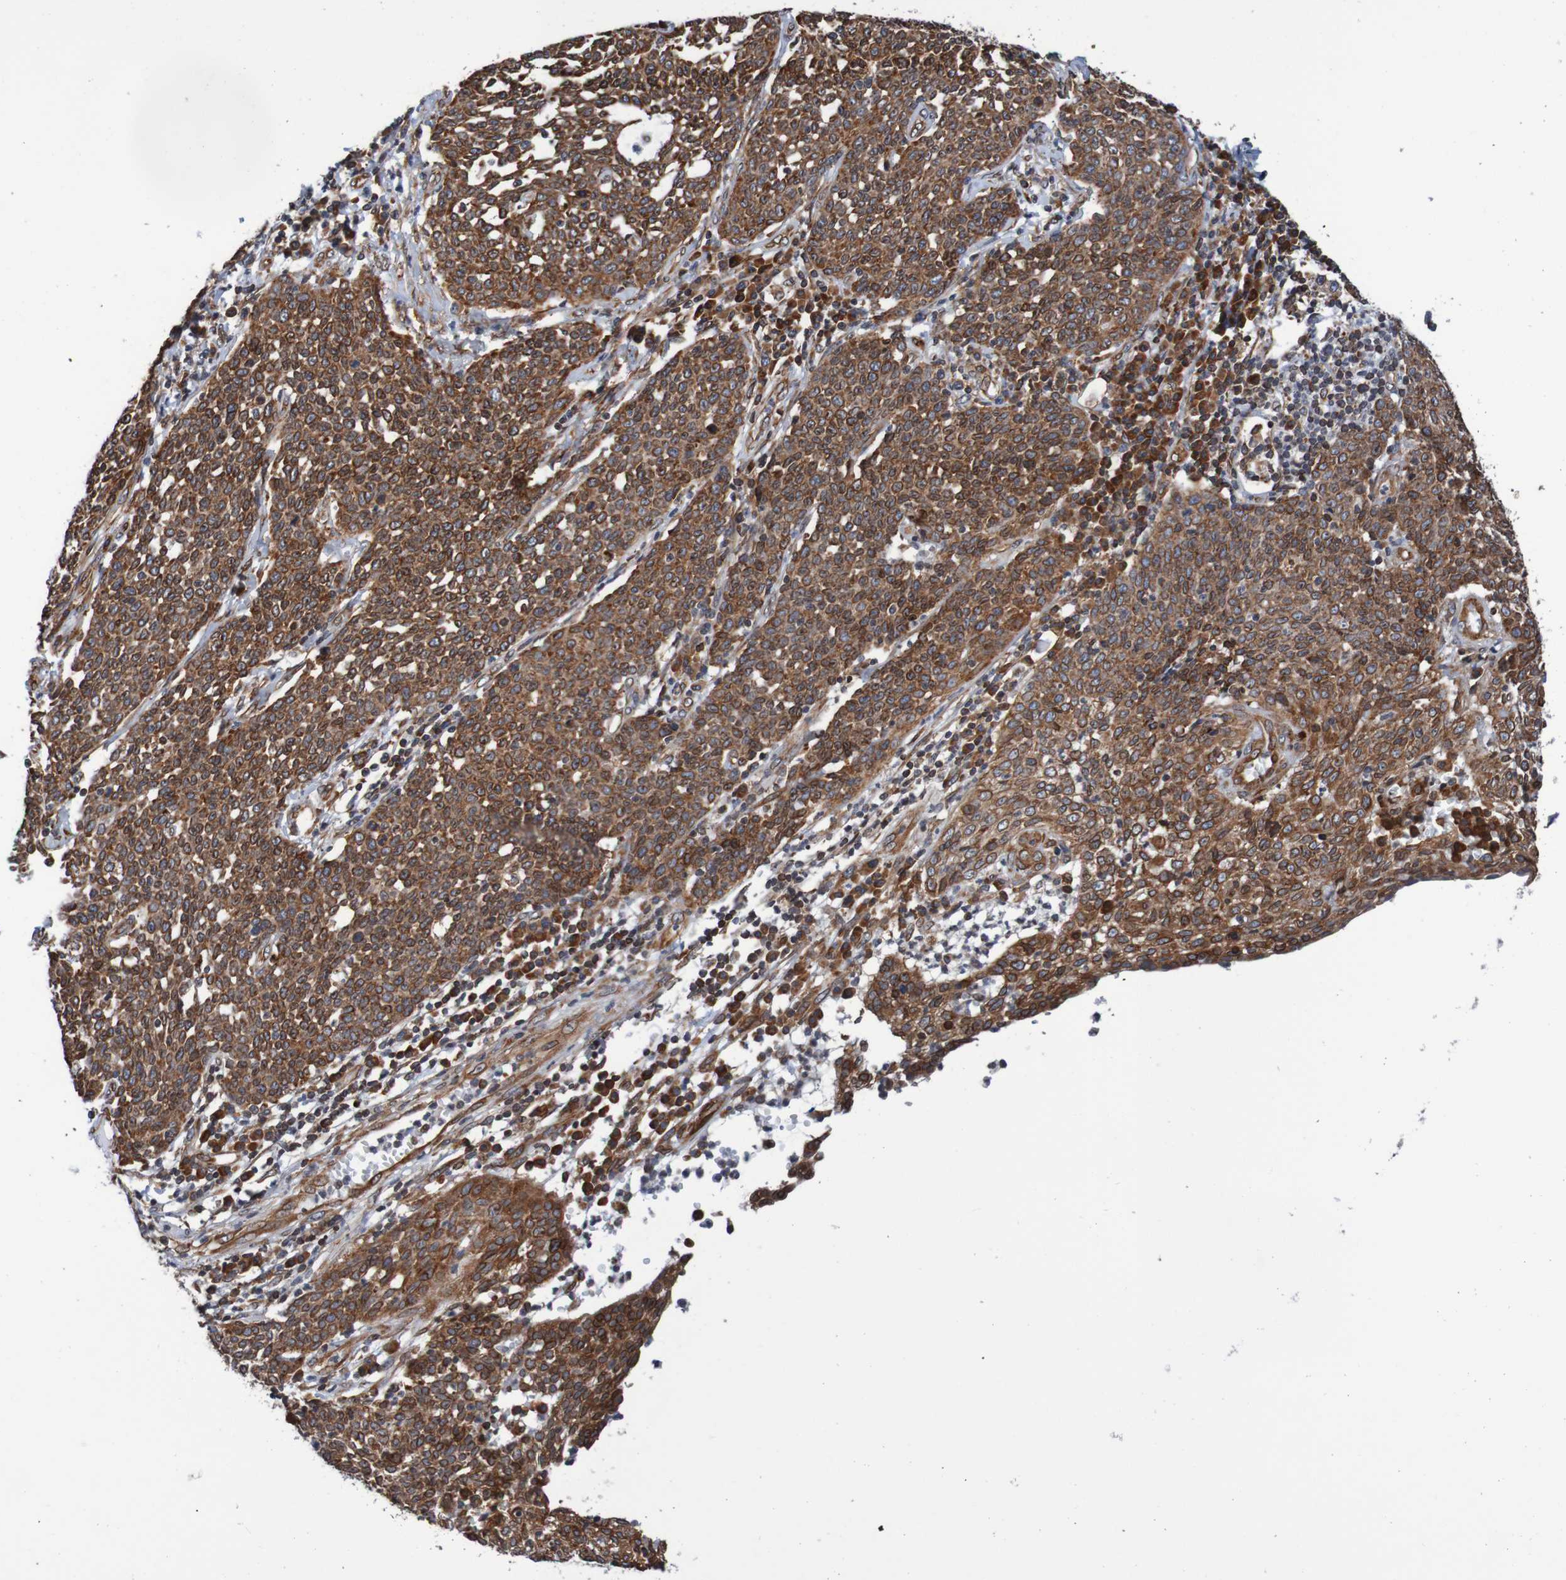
{"staining": {"intensity": "strong", "quantity": ">75%", "location": "cytoplasmic/membranous,nuclear"}, "tissue": "cervical cancer", "cell_type": "Tumor cells", "image_type": "cancer", "snomed": [{"axis": "morphology", "description": "Squamous cell carcinoma, NOS"}, {"axis": "topography", "description": "Cervix"}], "caption": "Cervical cancer was stained to show a protein in brown. There is high levels of strong cytoplasmic/membranous and nuclear positivity in about >75% of tumor cells.", "gene": "TMEM109", "patient": {"sex": "female", "age": 34}}